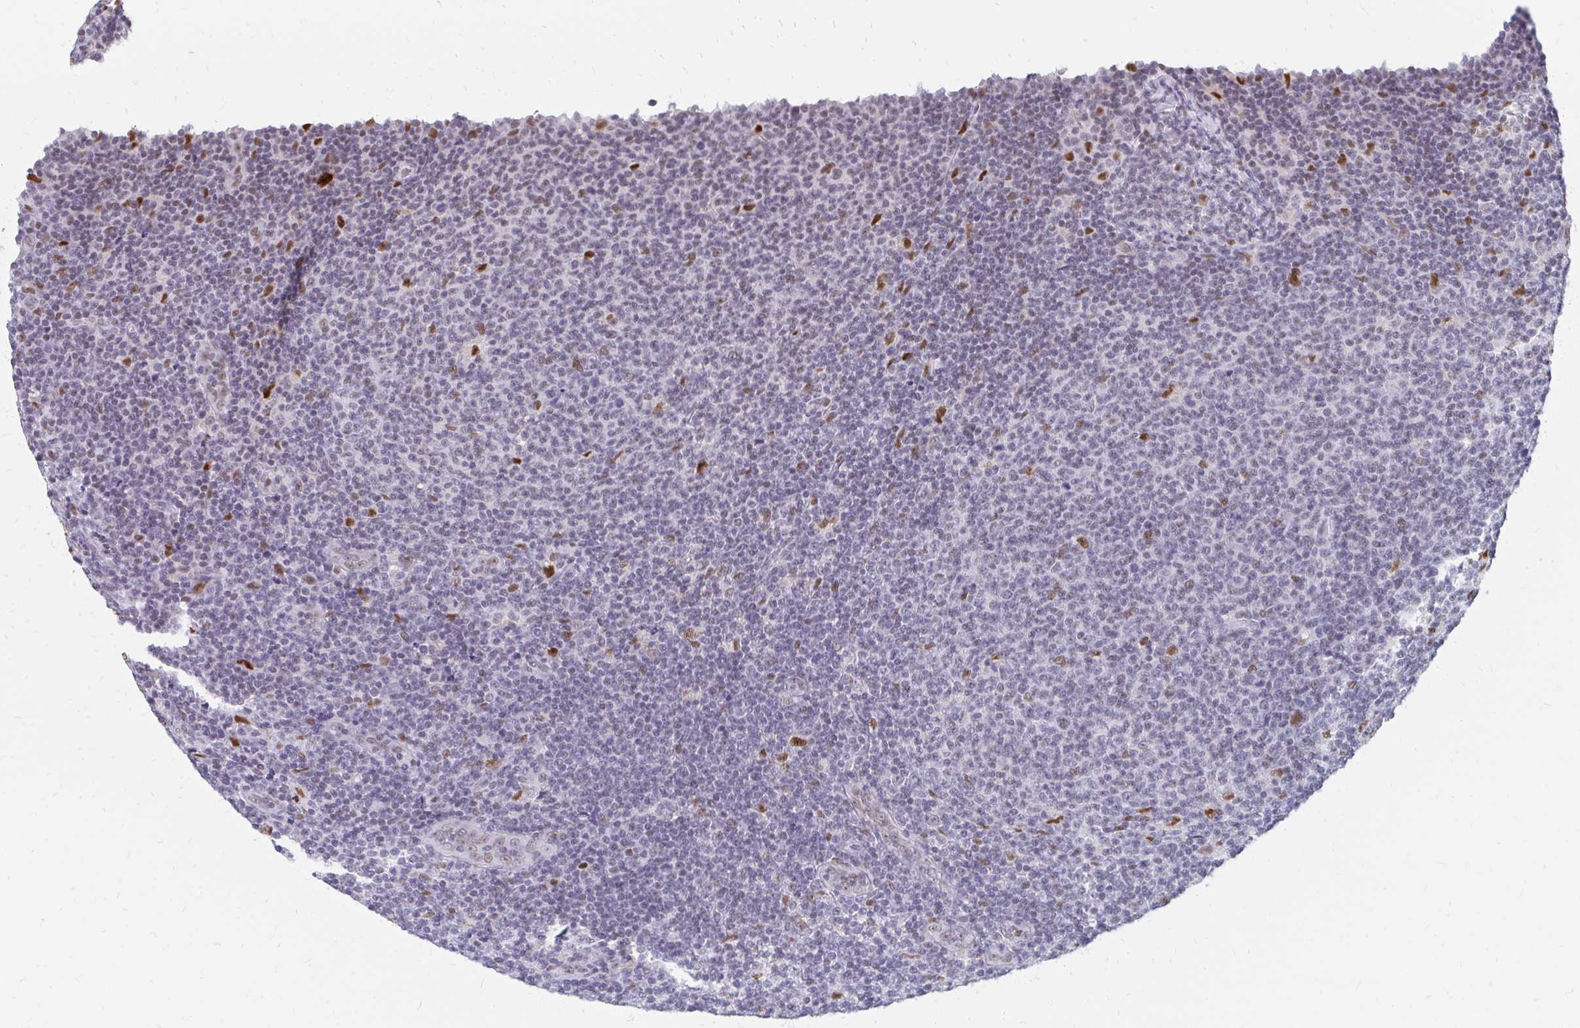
{"staining": {"intensity": "moderate", "quantity": "<25%", "location": "nuclear"}, "tissue": "lymphoma", "cell_type": "Tumor cells", "image_type": "cancer", "snomed": [{"axis": "morphology", "description": "Malignant lymphoma, non-Hodgkin's type, Low grade"}, {"axis": "topography", "description": "Lymph node"}], "caption": "A micrograph of malignant lymphoma, non-Hodgkin's type (low-grade) stained for a protein shows moderate nuclear brown staining in tumor cells.", "gene": "PLK3", "patient": {"sex": "male", "age": 66}}